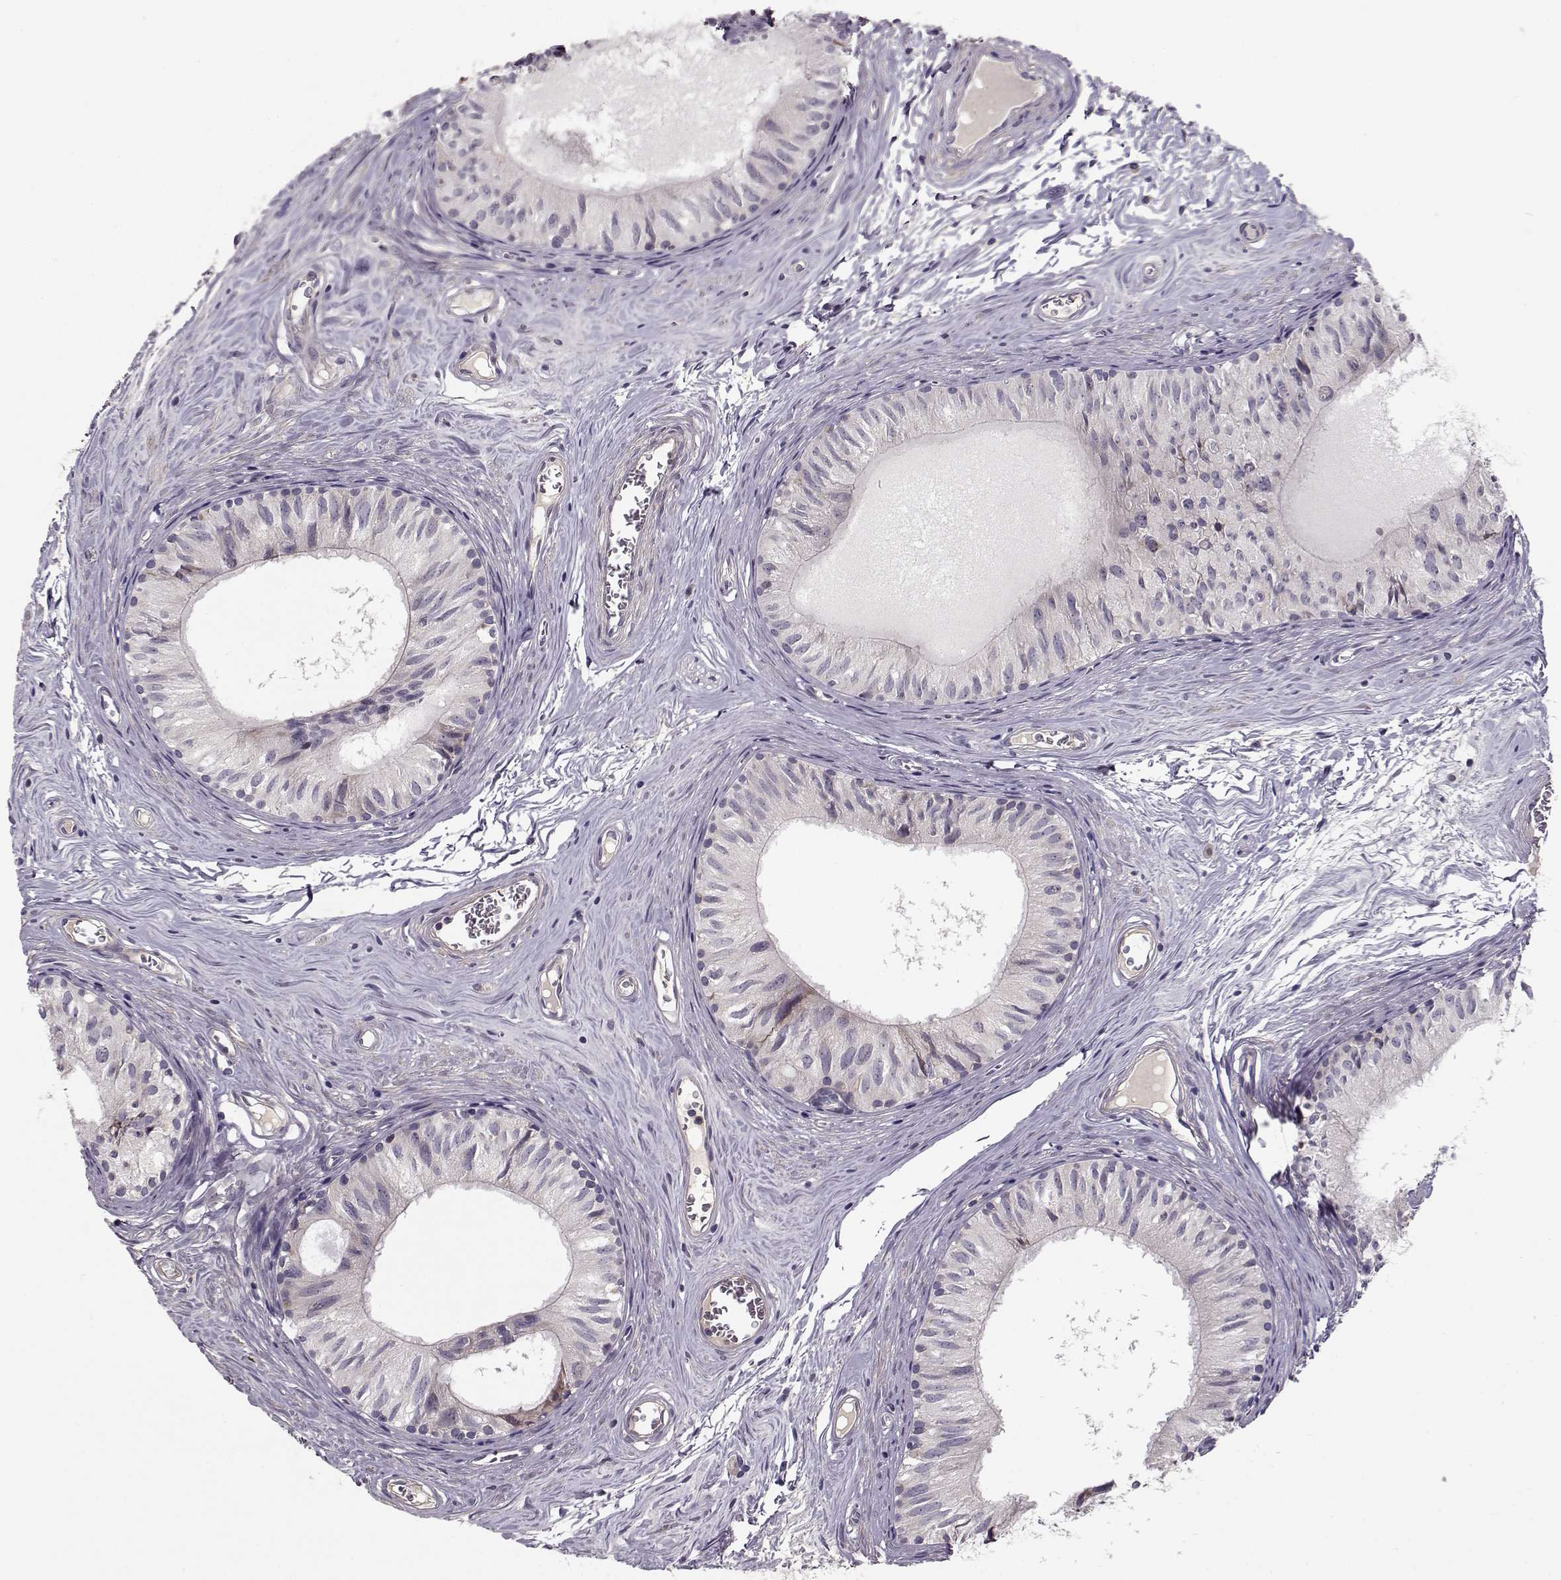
{"staining": {"intensity": "negative", "quantity": "none", "location": "none"}, "tissue": "epididymis", "cell_type": "Glandular cells", "image_type": "normal", "snomed": [{"axis": "morphology", "description": "Normal tissue, NOS"}, {"axis": "topography", "description": "Epididymis"}], "caption": "Immunohistochemical staining of benign epididymis displays no significant staining in glandular cells.", "gene": "ENTPD8", "patient": {"sex": "male", "age": 52}}